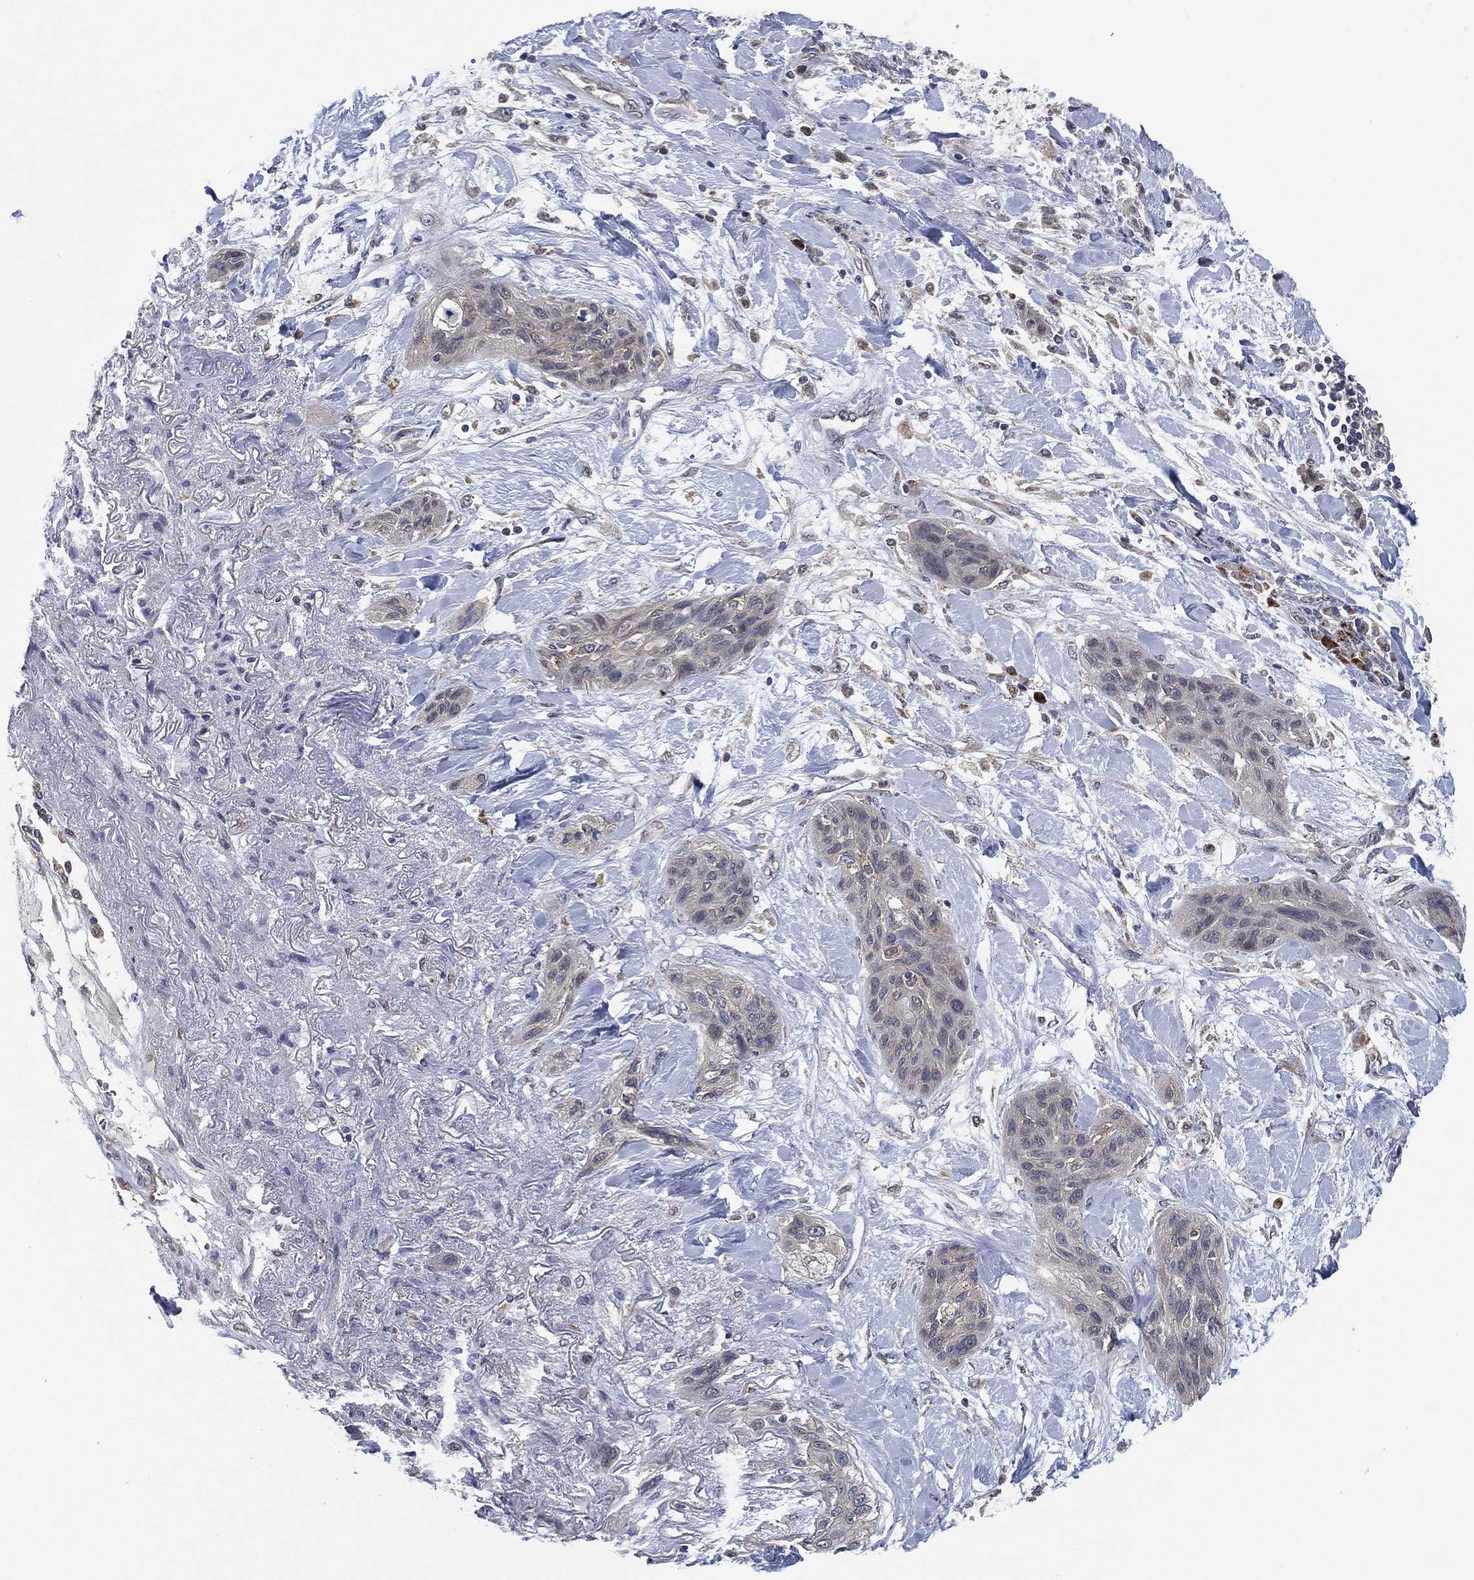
{"staining": {"intensity": "negative", "quantity": "none", "location": "none"}, "tissue": "lung cancer", "cell_type": "Tumor cells", "image_type": "cancer", "snomed": [{"axis": "morphology", "description": "Squamous cell carcinoma, NOS"}, {"axis": "topography", "description": "Lung"}], "caption": "DAB immunohistochemical staining of lung cancer (squamous cell carcinoma) reveals no significant staining in tumor cells.", "gene": "FES", "patient": {"sex": "female", "age": 70}}